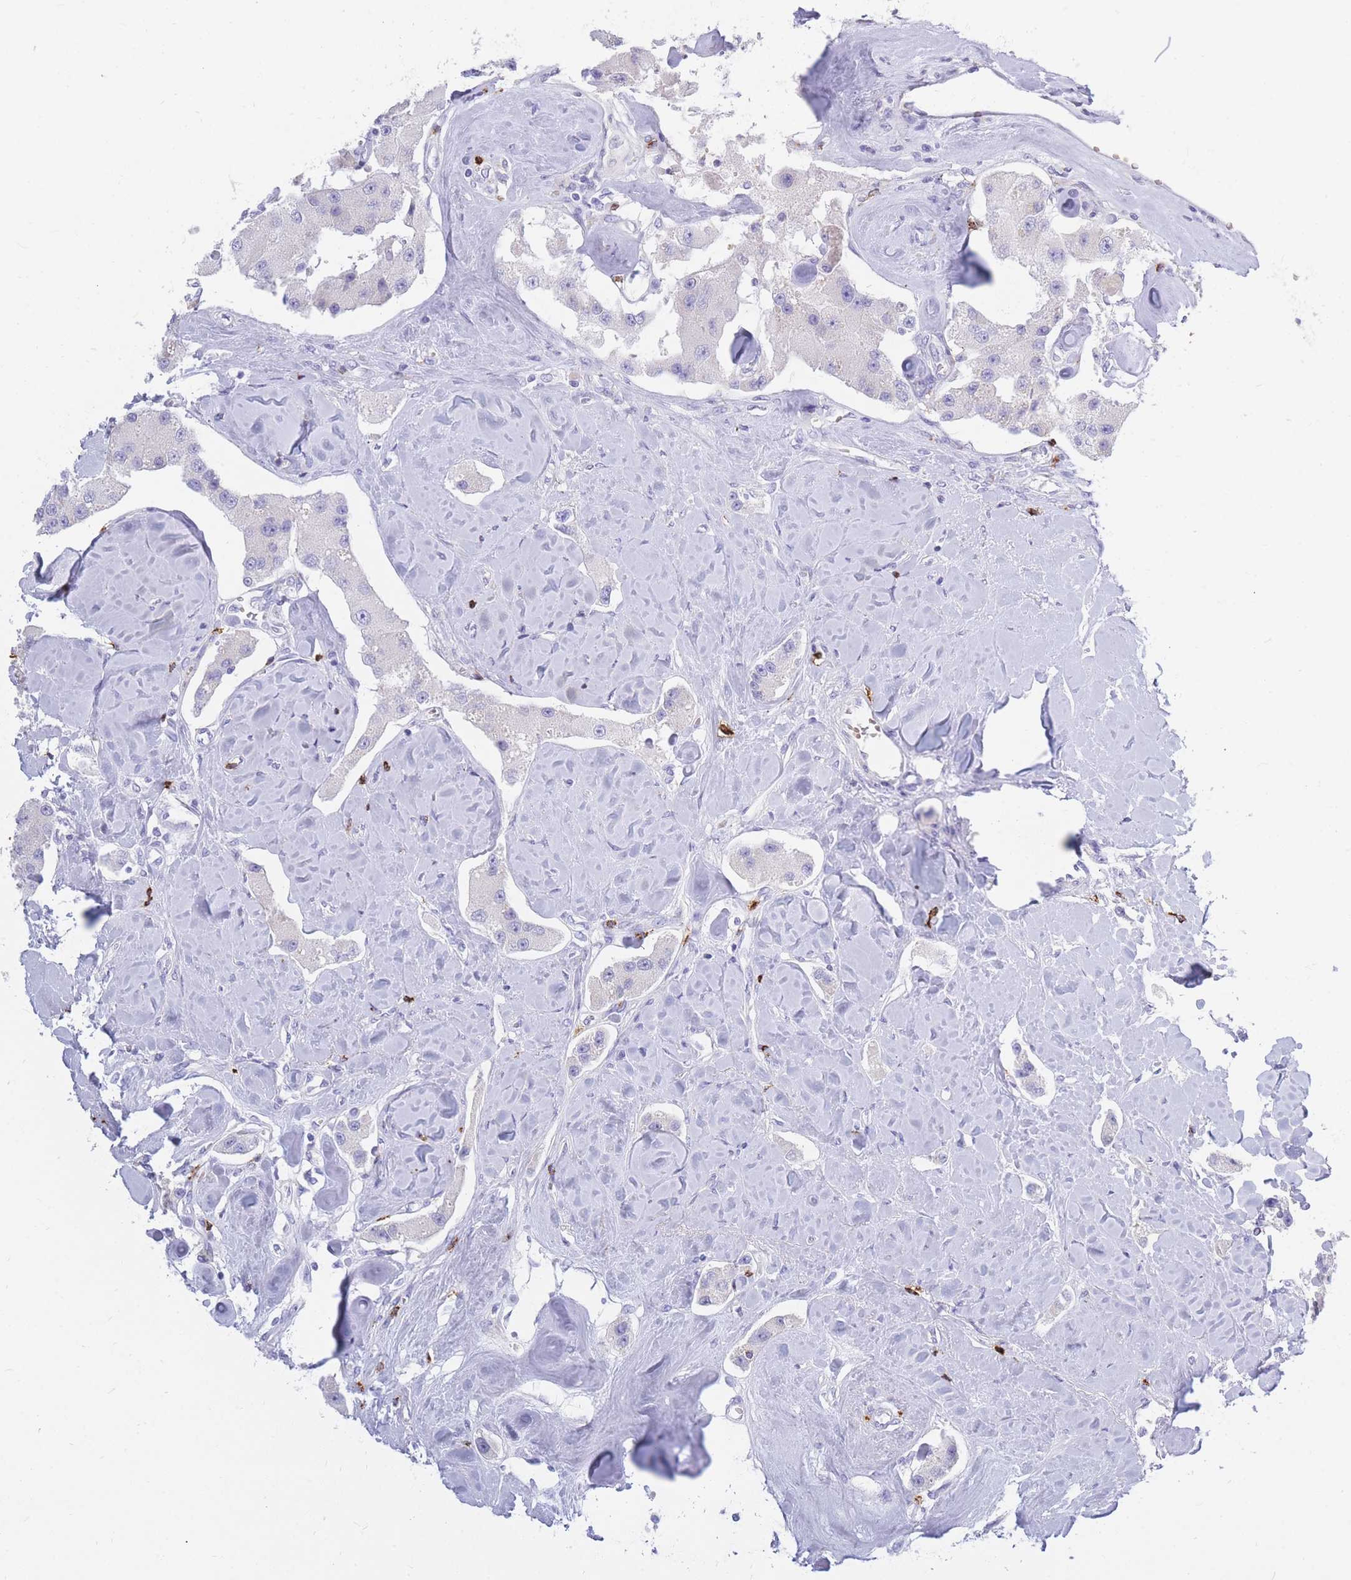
{"staining": {"intensity": "negative", "quantity": "none", "location": "none"}, "tissue": "carcinoid", "cell_type": "Tumor cells", "image_type": "cancer", "snomed": [{"axis": "morphology", "description": "Carcinoid, malignant, NOS"}, {"axis": "topography", "description": "Pancreas"}], "caption": "IHC of human carcinoid (malignant) reveals no positivity in tumor cells.", "gene": "TPSD1", "patient": {"sex": "male", "age": 41}}